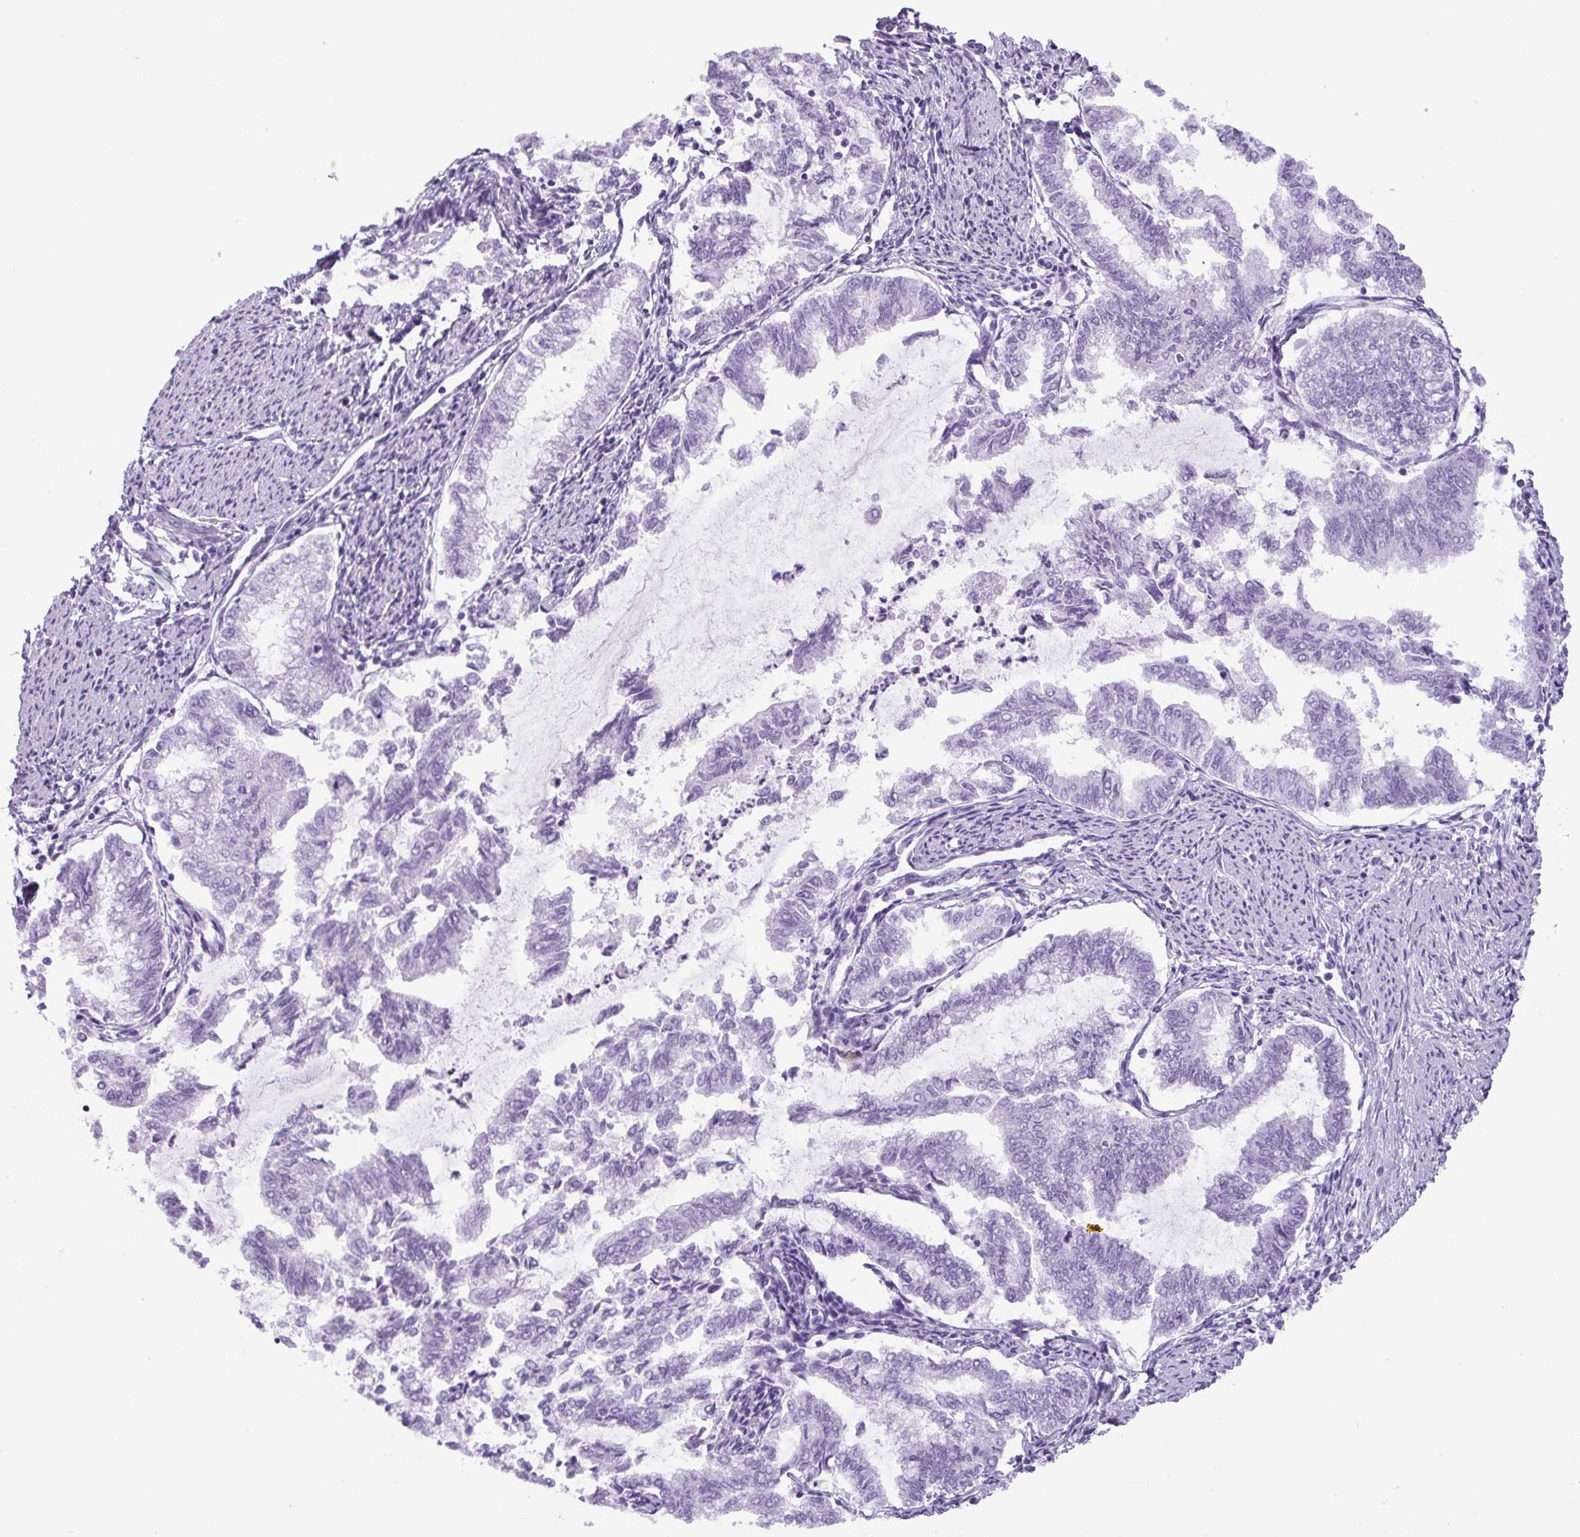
{"staining": {"intensity": "negative", "quantity": "none", "location": "none"}, "tissue": "endometrial cancer", "cell_type": "Tumor cells", "image_type": "cancer", "snomed": [{"axis": "morphology", "description": "Adenocarcinoma, NOS"}, {"axis": "topography", "description": "Endometrium"}], "caption": "An immunohistochemistry (IHC) image of endometrial cancer (adenocarcinoma) is shown. There is no staining in tumor cells of endometrial cancer (adenocarcinoma).", "gene": "ADAMTS19", "patient": {"sex": "female", "age": 79}}